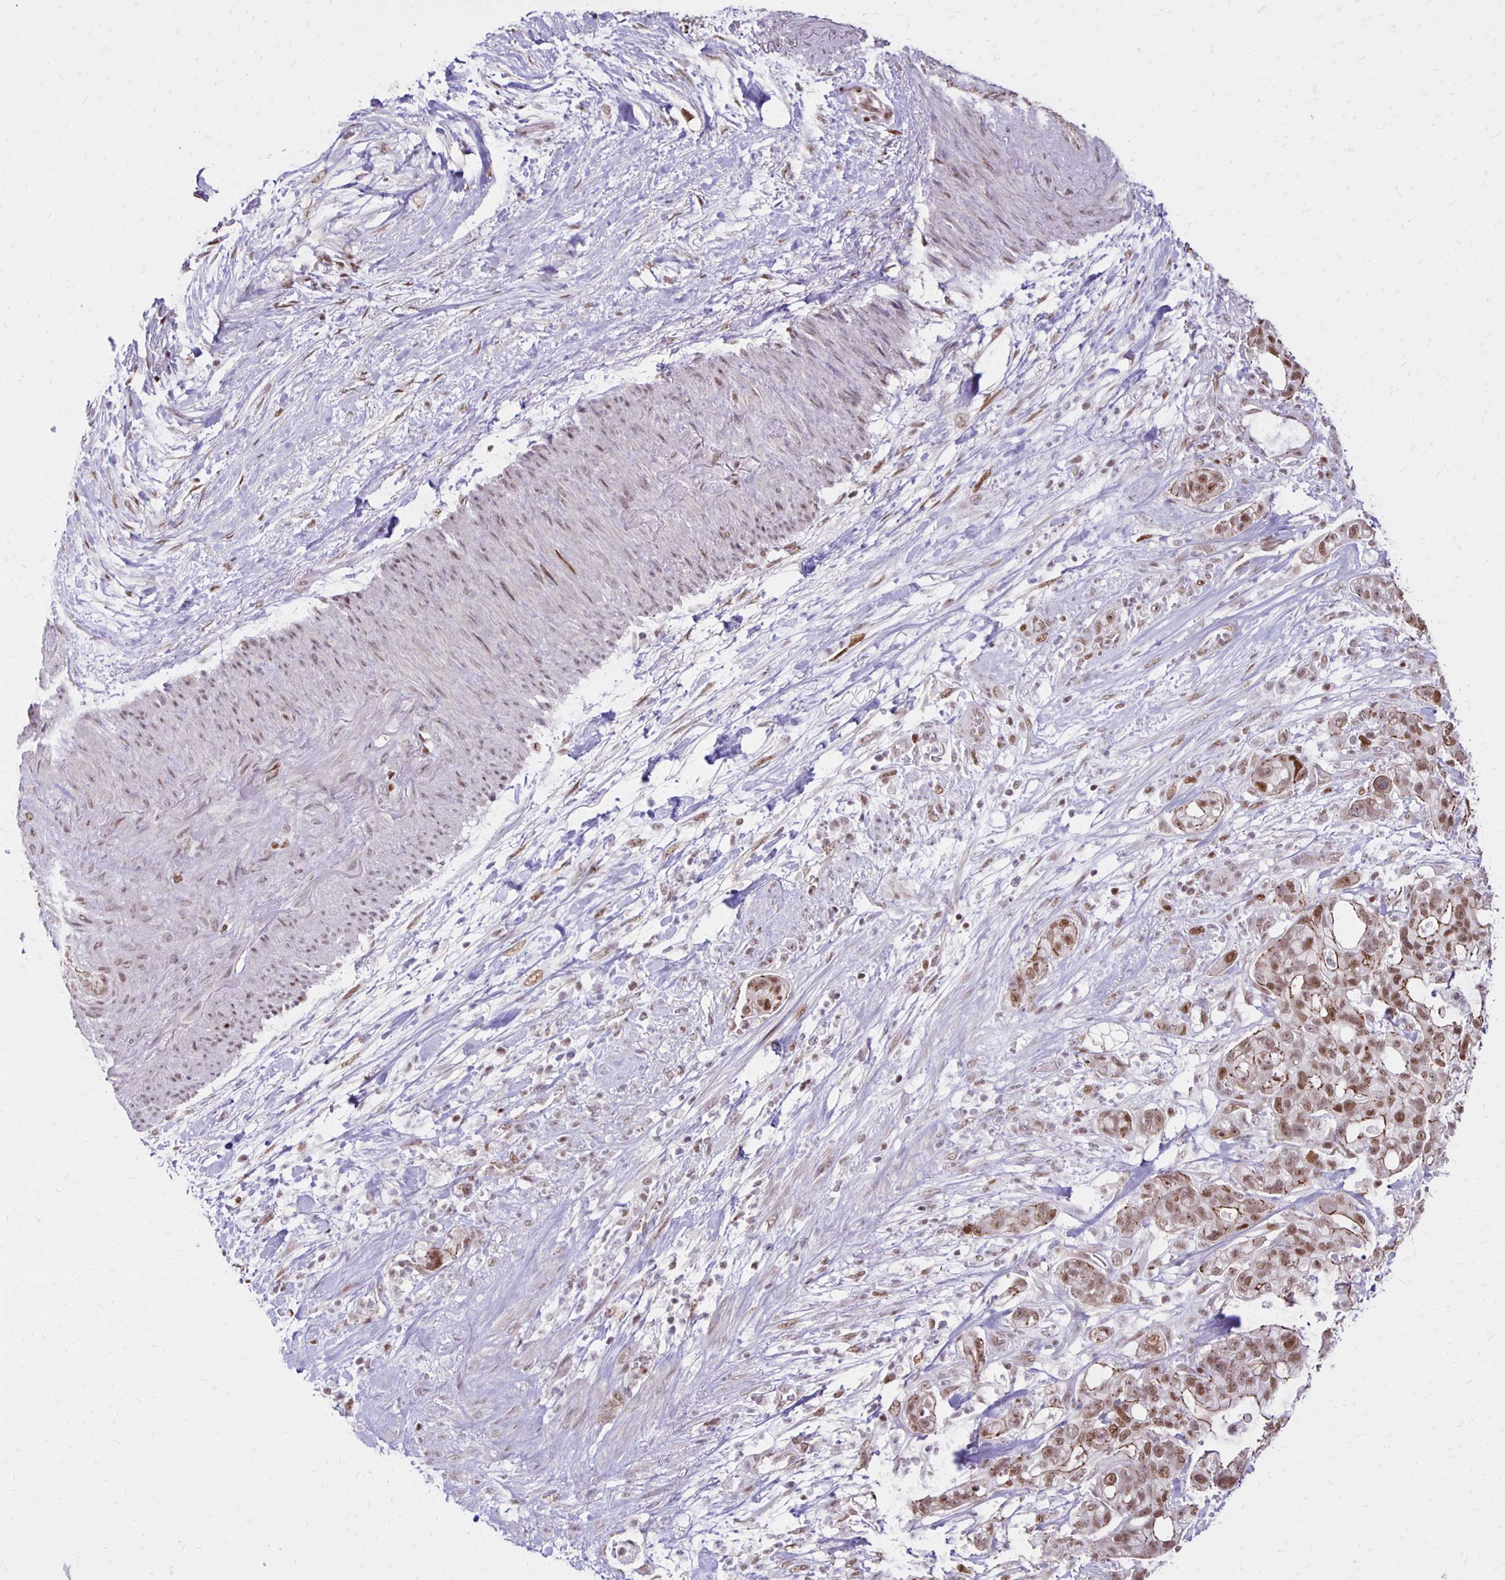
{"staining": {"intensity": "weak", "quantity": ">75%", "location": "cytoplasmic/membranous,nuclear"}, "tissue": "pancreatic cancer", "cell_type": "Tumor cells", "image_type": "cancer", "snomed": [{"axis": "morphology", "description": "Adenocarcinoma, NOS"}, {"axis": "topography", "description": "Pancreas"}], "caption": "High-magnification brightfield microscopy of pancreatic adenocarcinoma stained with DAB (3,3'-diaminobenzidine) (brown) and counterstained with hematoxylin (blue). tumor cells exhibit weak cytoplasmic/membranous and nuclear positivity is appreciated in about>75% of cells. Nuclei are stained in blue.", "gene": "DDB2", "patient": {"sex": "female", "age": 69}}